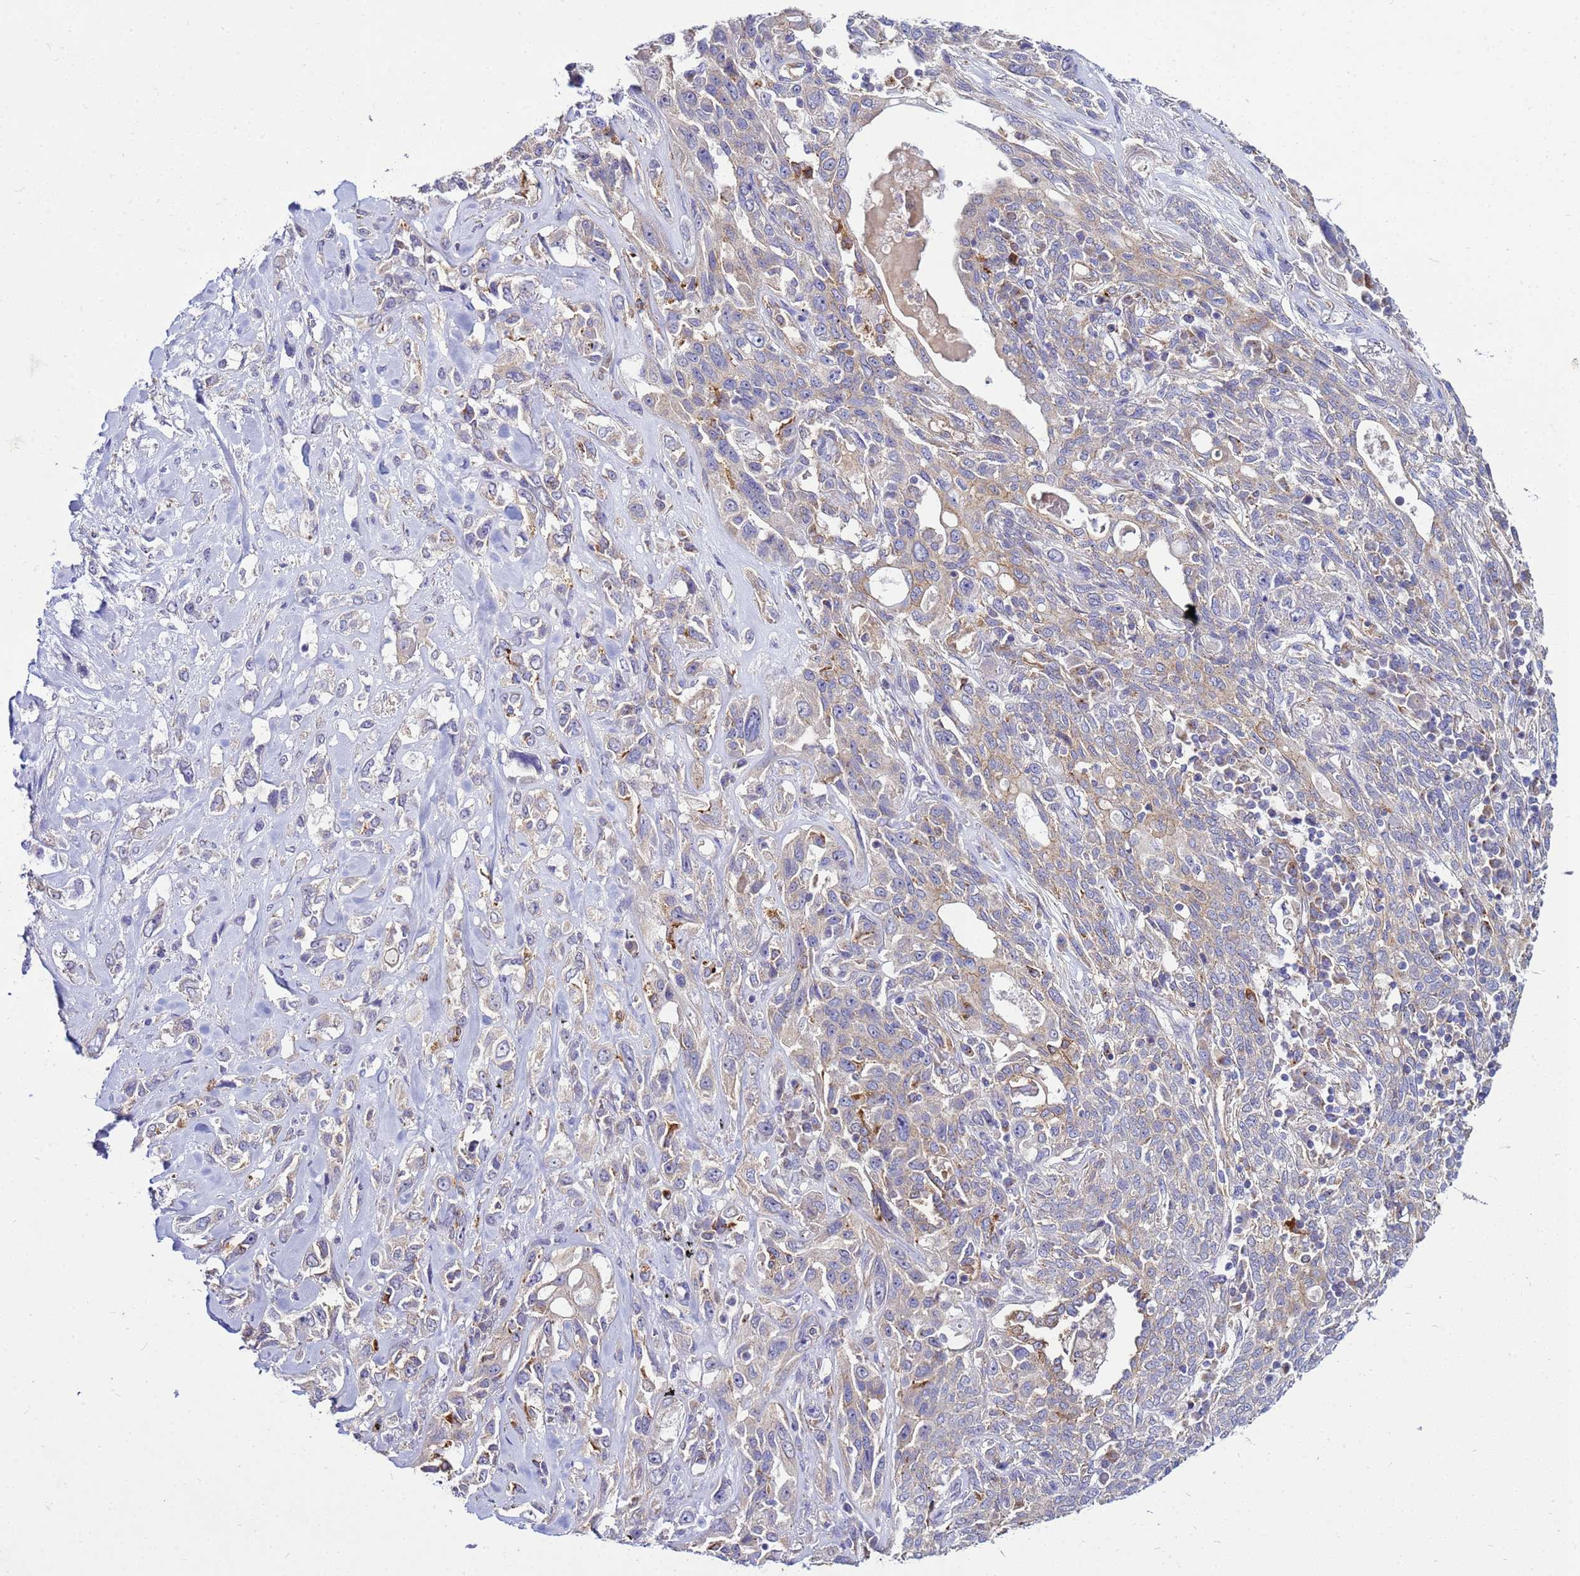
{"staining": {"intensity": "weak", "quantity": "<25%", "location": "cytoplasmic/membranous"}, "tissue": "lung cancer", "cell_type": "Tumor cells", "image_type": "cancer", "snomed": [{"axis": "morphology", "description": "Squamous cell carcinoma, NOS"}, {"axis": "topography", "description": "Lung"}], "caption": "The immunohistochemistry (IHC) photomicrograph has no significant staining in tumor cells of lung squamous cell carcinoma tissue. Brightfield microscopy of IHC stained with DAB (3,3'-diaminobenzidine) (brown) and hematoxylin (blue), captured at high magnification.", "gene": "PKD1", "patient": {"sex": "female", "age": 70}}